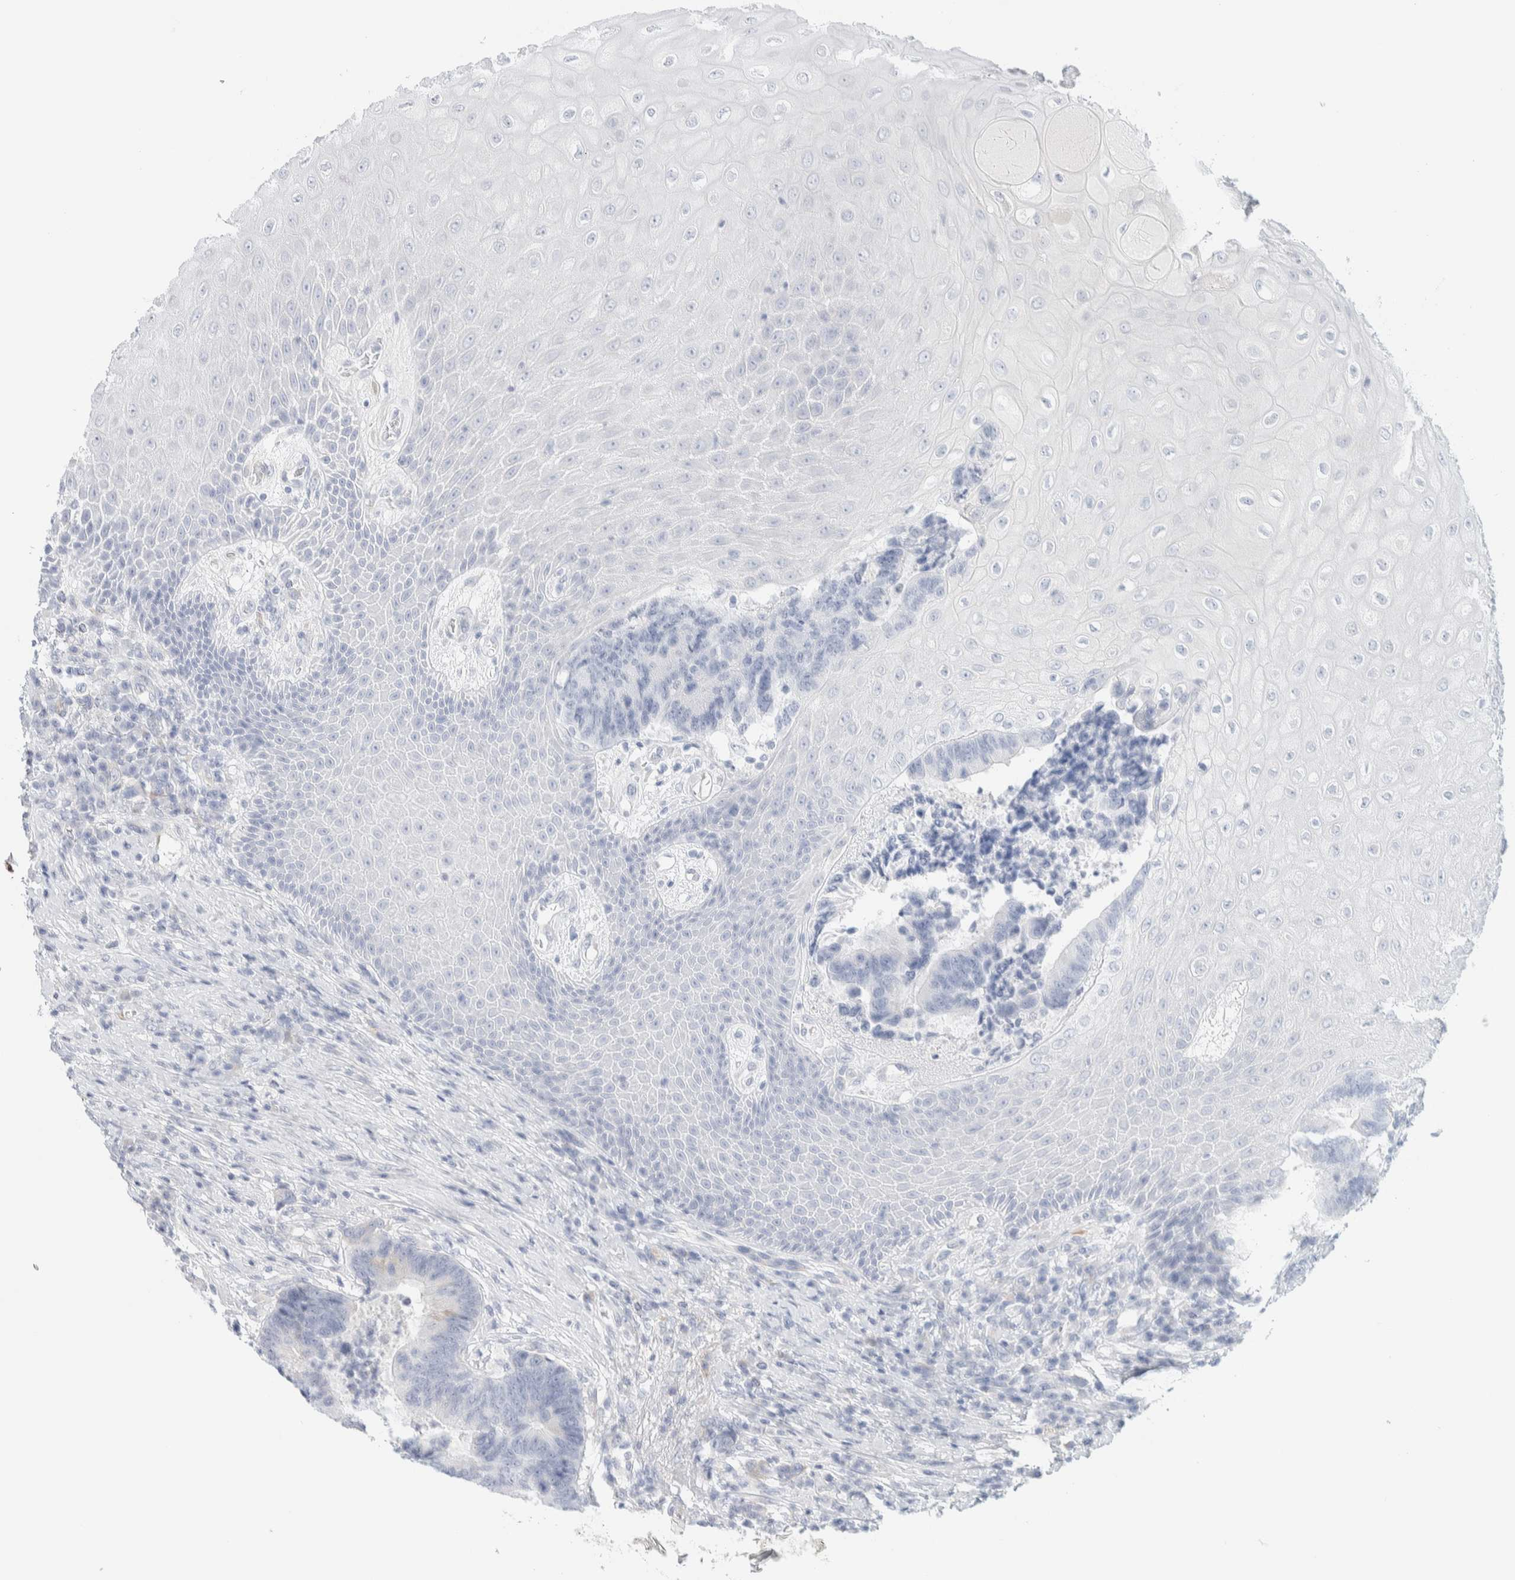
{"staining": {"intensity": "negative", "quantity": "none", "location": "none"}, "tissue": "colorectal cancer", "cell_type": "Tumor cells", "image_type": "cancer", "snomed": [{"axis": "morphology", "description": "Adenocarcinoma, NOS"}, {"axis": "topography", "description": "Rectum"}, {"axis": "topography", "description": "Anal"}], "caption": "The immunohistochemistry micrograph has no significant staining in tumor cells of colorectal cancer (adenocarcinoma) tissue.", "gene": "ATCAY", "patient": {"sex": "female", "age": 89}}